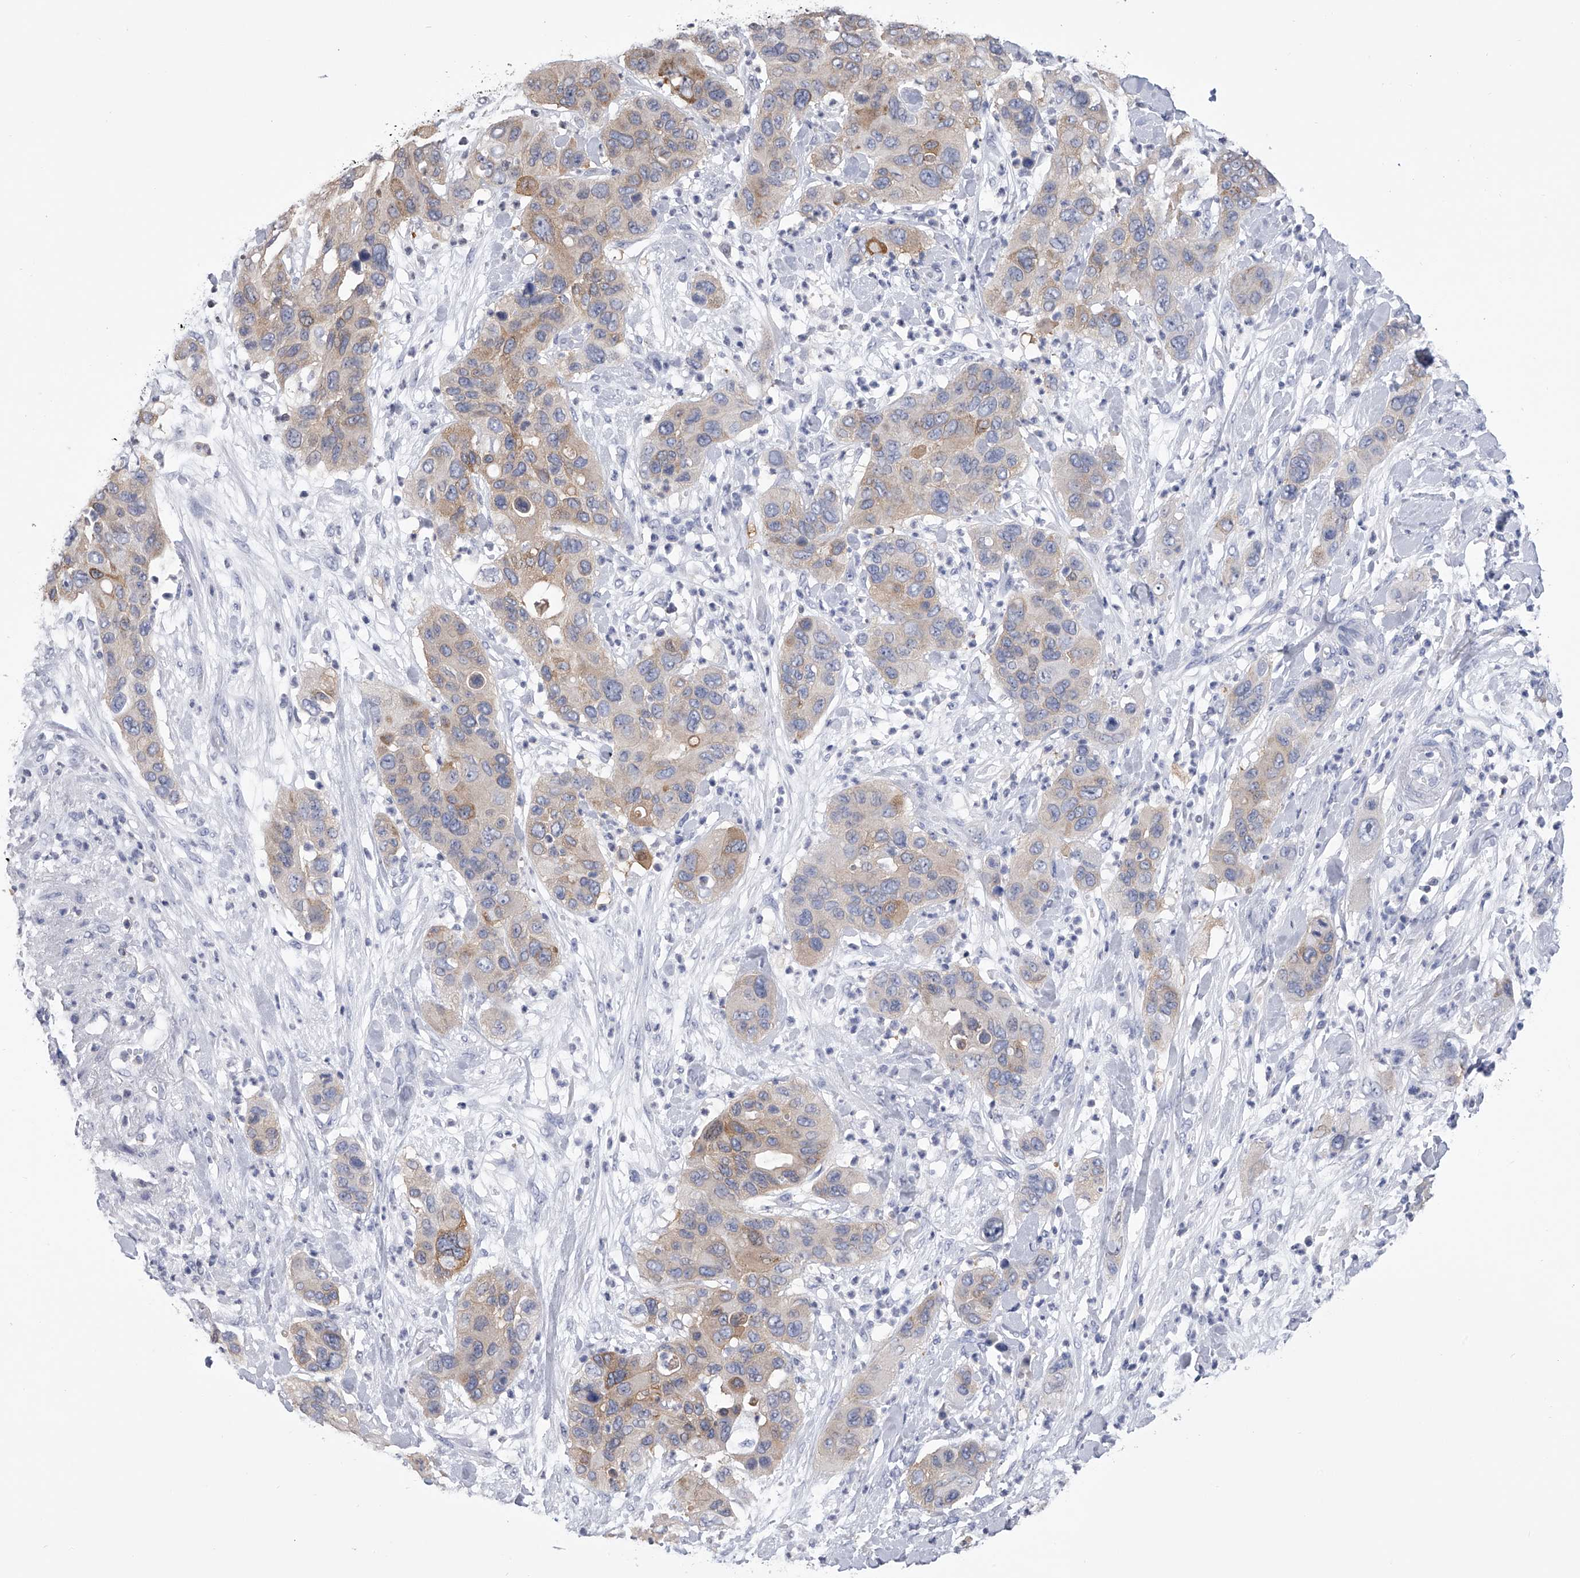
{"staining": {"intensity": "weak", "quantity": ">75%", "location": "cytoplasmic/membranous"}, "tissue": "pancreatic cancer", "cell_type": "Tumor cells", "image_type": "cancer", "snomed": [{"axis": "morphology", "description": "Adenocarcinoma, NOS"}, {"axis": "topography", "description": "Pancreas"}], "caption": "Protein positivity by immunohistochemistry exhibits weak cytoplasmic/membranous positivity in about >75% of tumor cells in pancreatic cancer (adenocarcinoma).", "gene": "TASP1", "patient": {"sex": "female", "age": 71}}